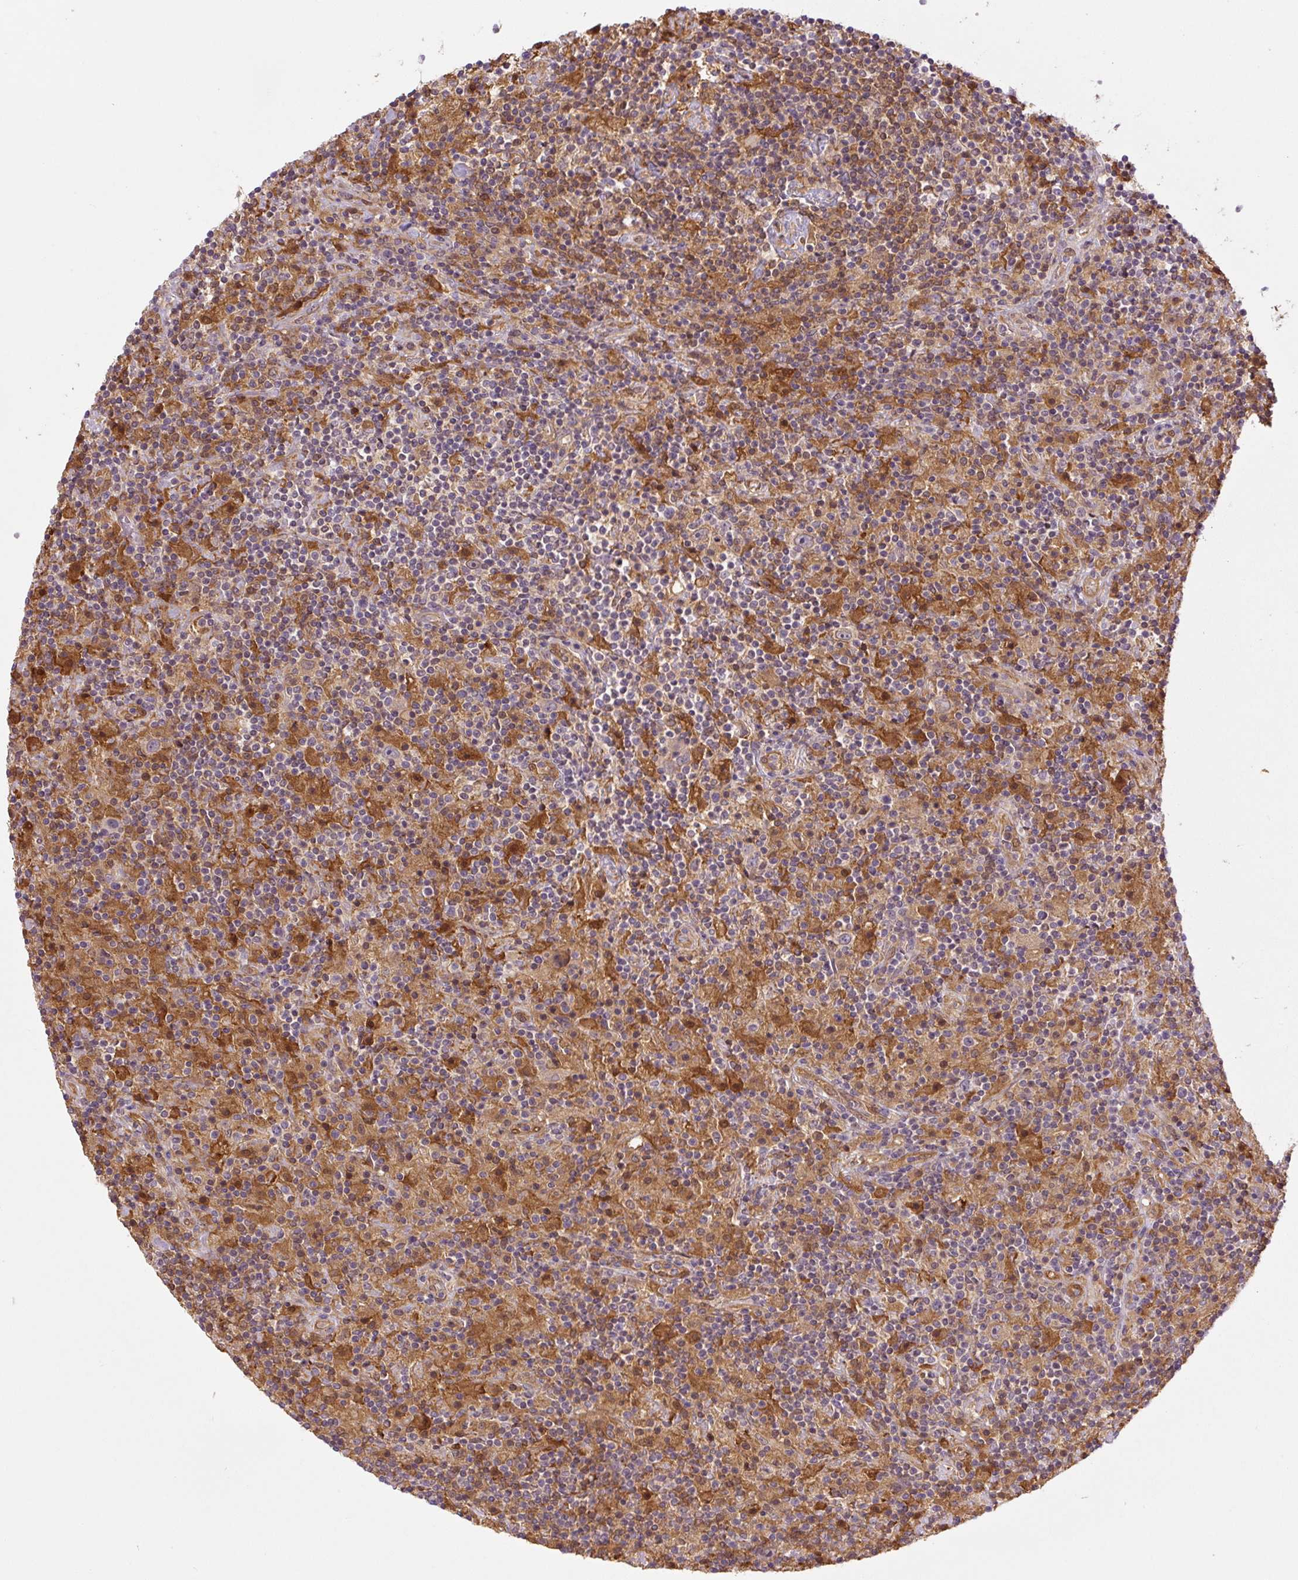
{"staining": {"intensity": "negative", "quantity": "none", "location": "none"}, "tissue": "lymphoma", "cell_type": "Tumor cells", "image_type": "cancer", "snomed": [{"axis": "morphology", "description": "Hodgkin's disease, NOS"}, {"axis": "topography", "description": "Lymph node"}], "caption": "DAB (3,3'-diaminobenzidine) immunohistochemical staining of human lymphoma reveals no significant expression in tumor cells.", "gene": "SPSB2", "patient": {"sex": "male", "age": 70}}